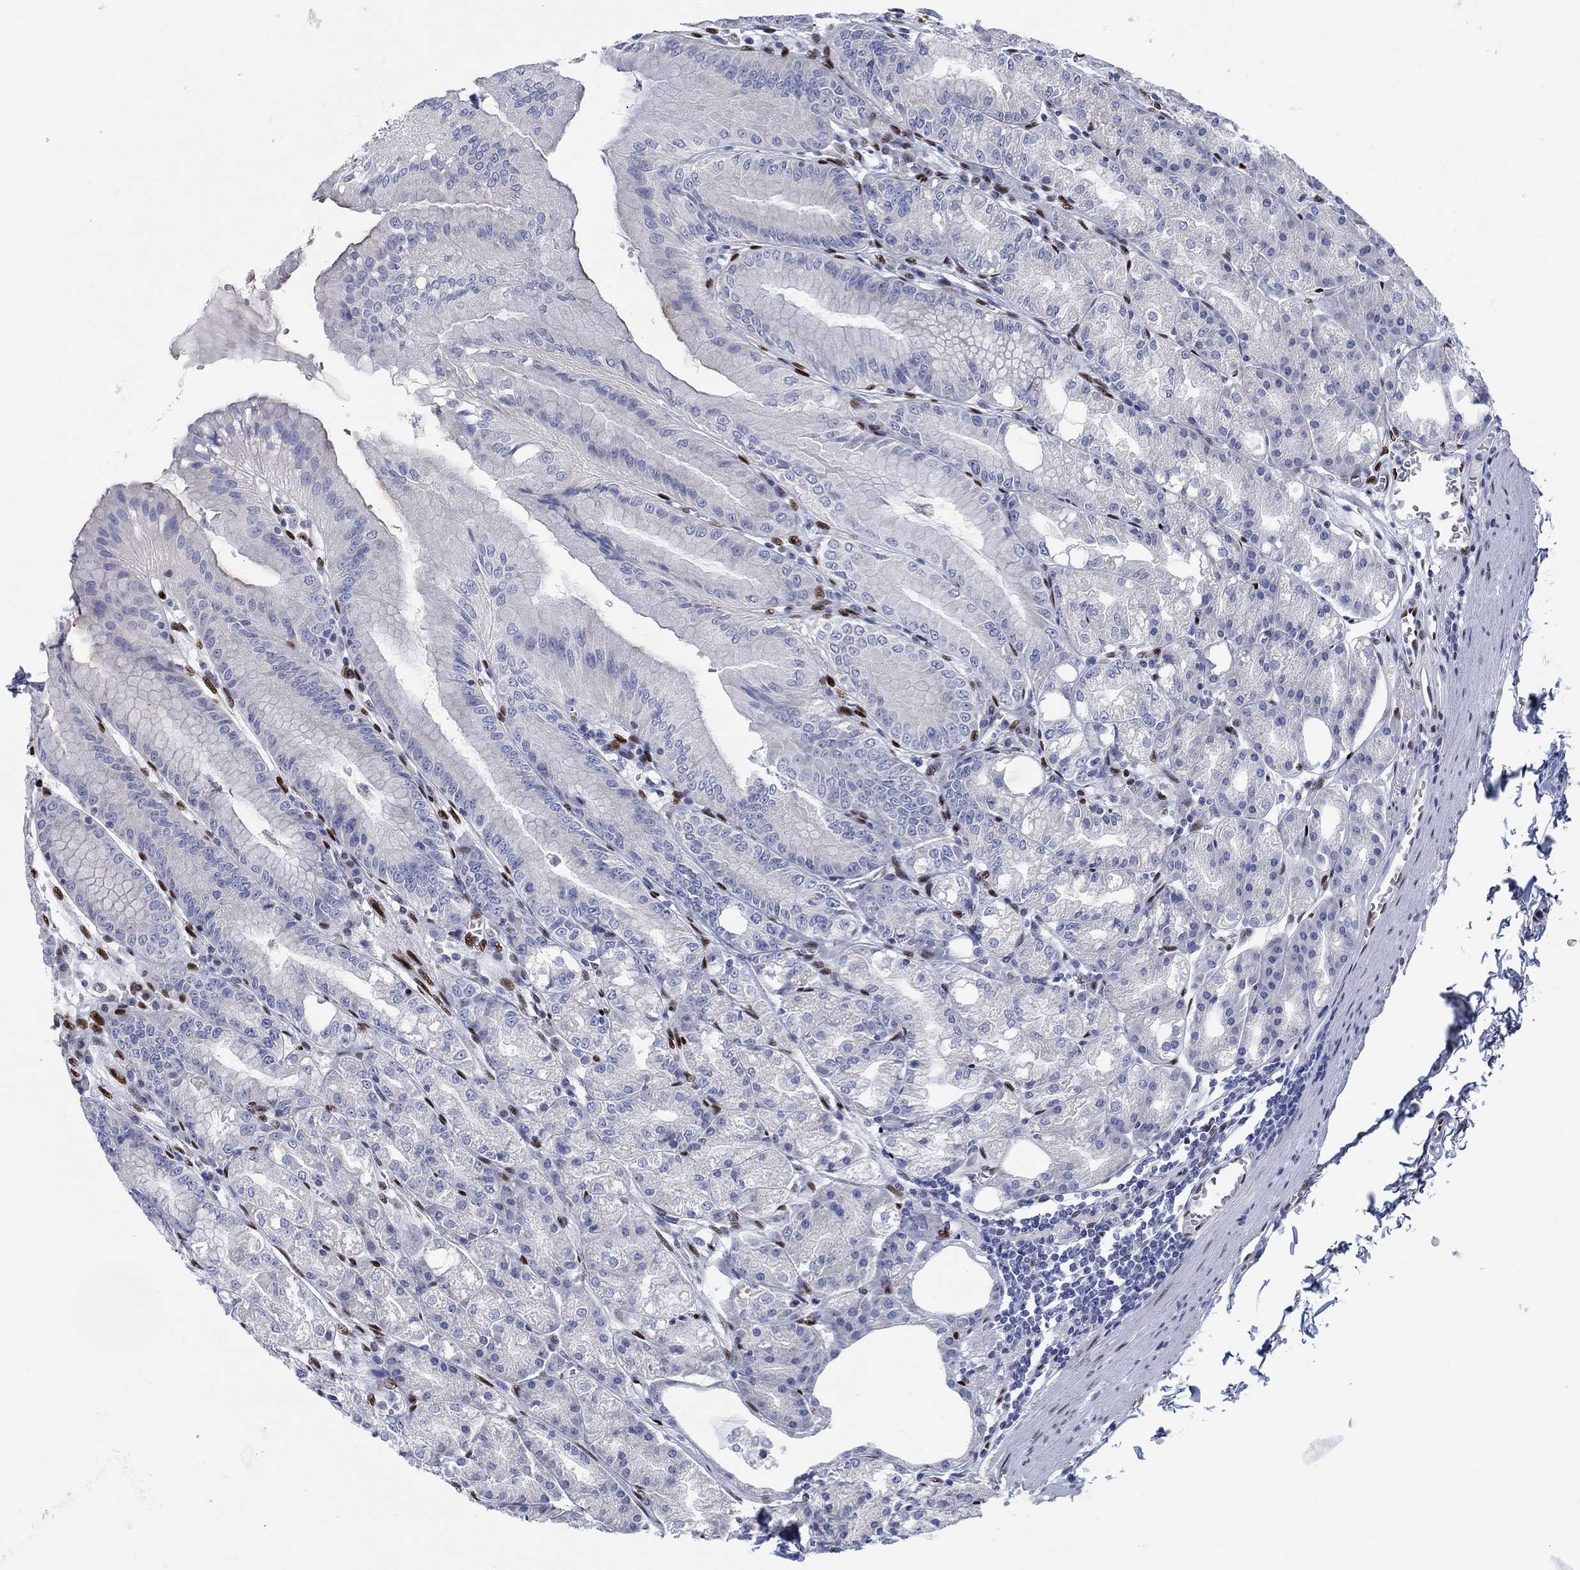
{"staining": {"intensity": "weak", "quantity": "<25%", "location": "cytoplasmic/membranous"}, "tissue": "stomach", "cell_type": "Glandular cells", "image_type": "normal", "snomed": [{"axis": "morphology", "description": "Normal tissue, NOS"}, {"axis": "topography", "description": "Stomach"}], "caption": "Immunohistochemical staining of benign human stomach shows no significant staining in glandular cells. Brightfield microscopy of IHC stained with DAB (brown) and hematoxylin (blue), captured at high magnification.", "gene": "ZEB1", "patient": {"sex": "male", "age": 71}}